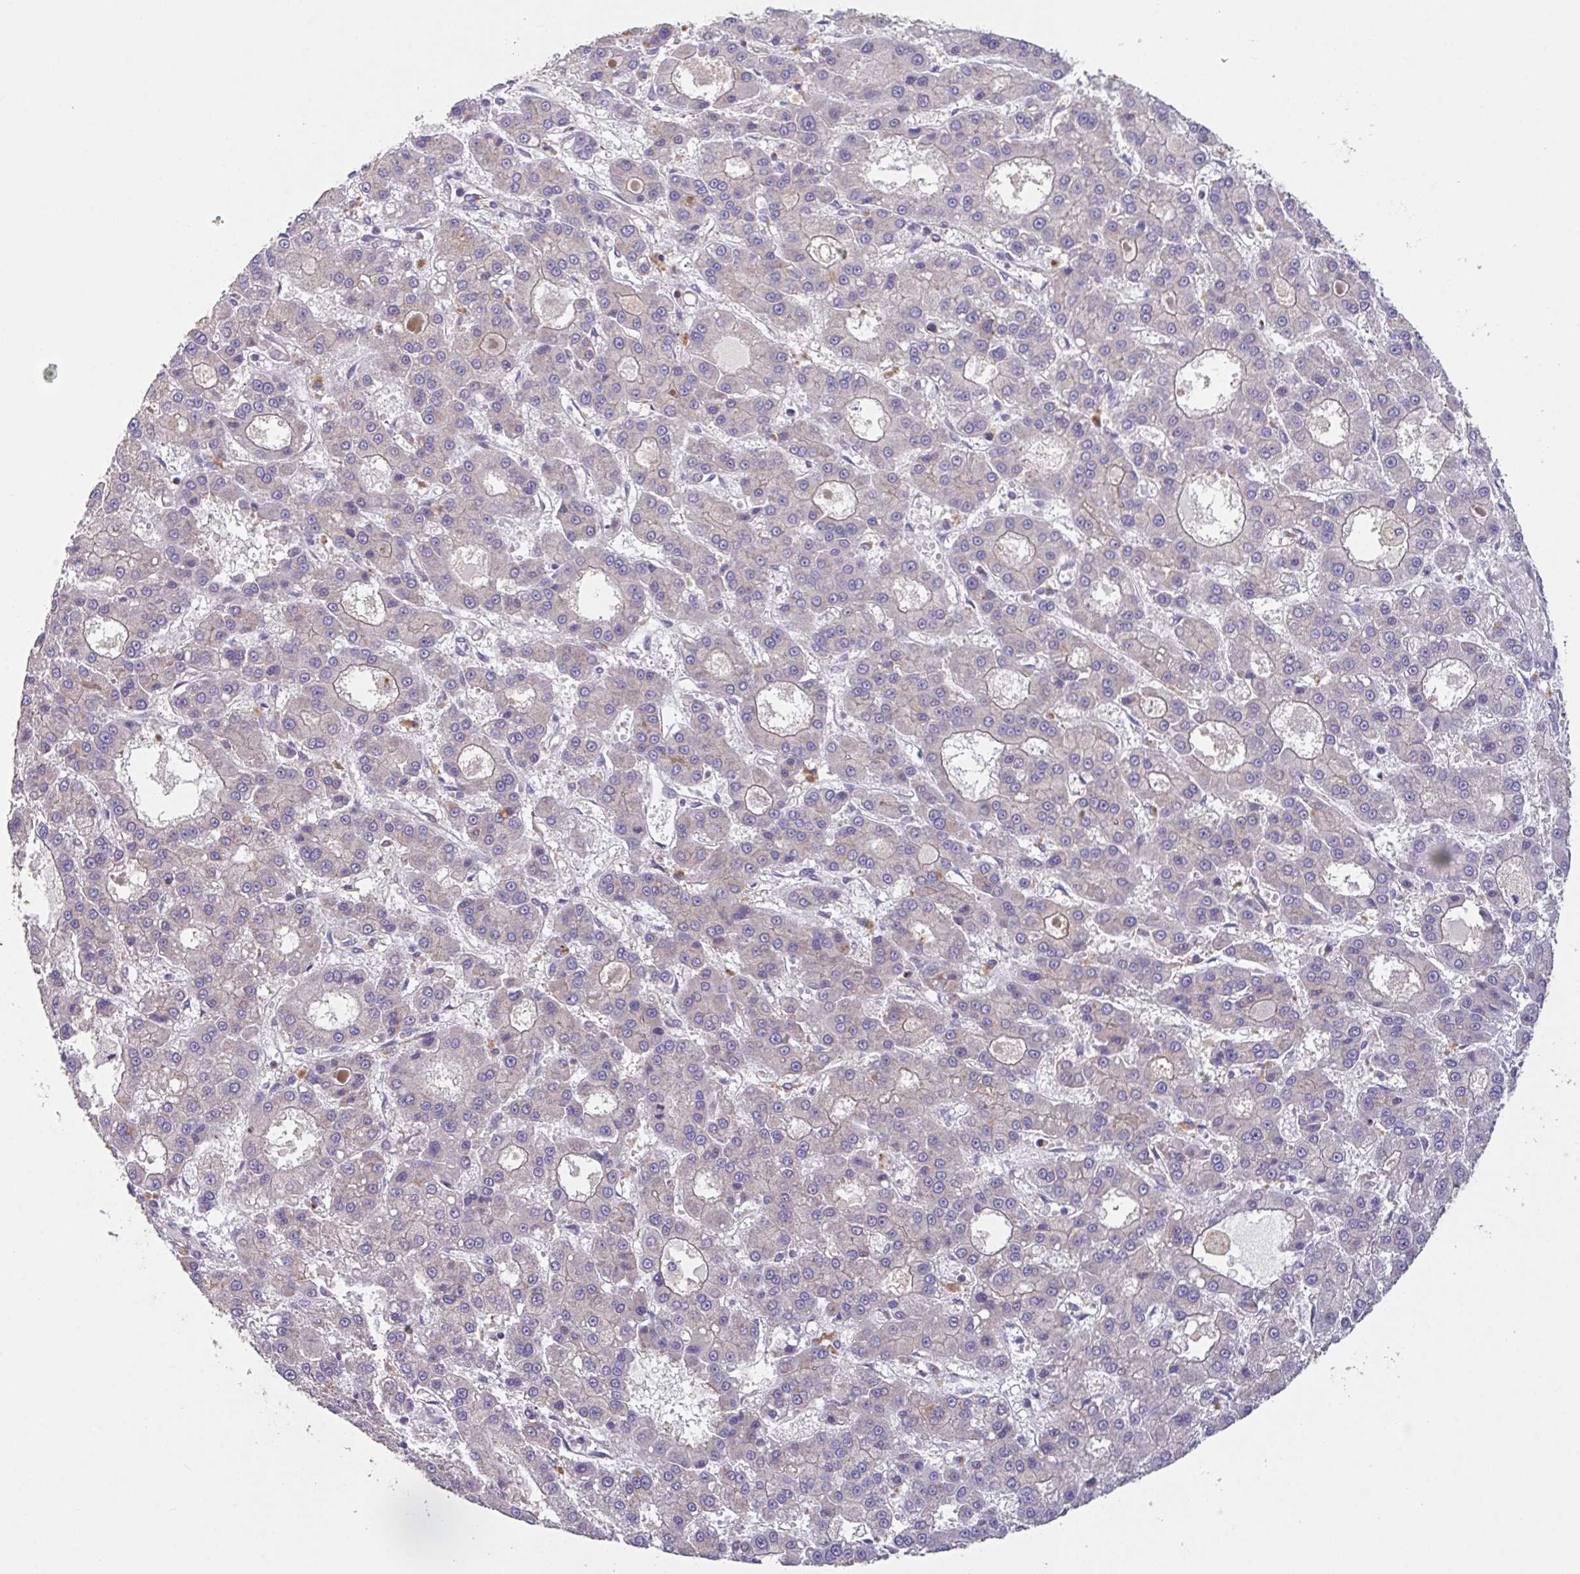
{"staining": {"intensity": "negative", "quantity": "none", "location": "none"}, "tissue": "liver cancer", "cell_type": "Tumor cells", "image_type": "cancer", "snomed": [{"axis": "morphology", "description": "Carcinoma, Hepatocellular, NOS"}, {"axis": "topography", "description": "Liver"}], "caption": "The immunohistochemistry histopathology image has no significant positivity in tumor cells of liver hepatocellular carcinoma tissue. (DAB (3,3'-diaminobenzidine) immunohistochemistry, high magnification).", "gene": "YARS2", "patient": {"sex": "male", "age": 70}}